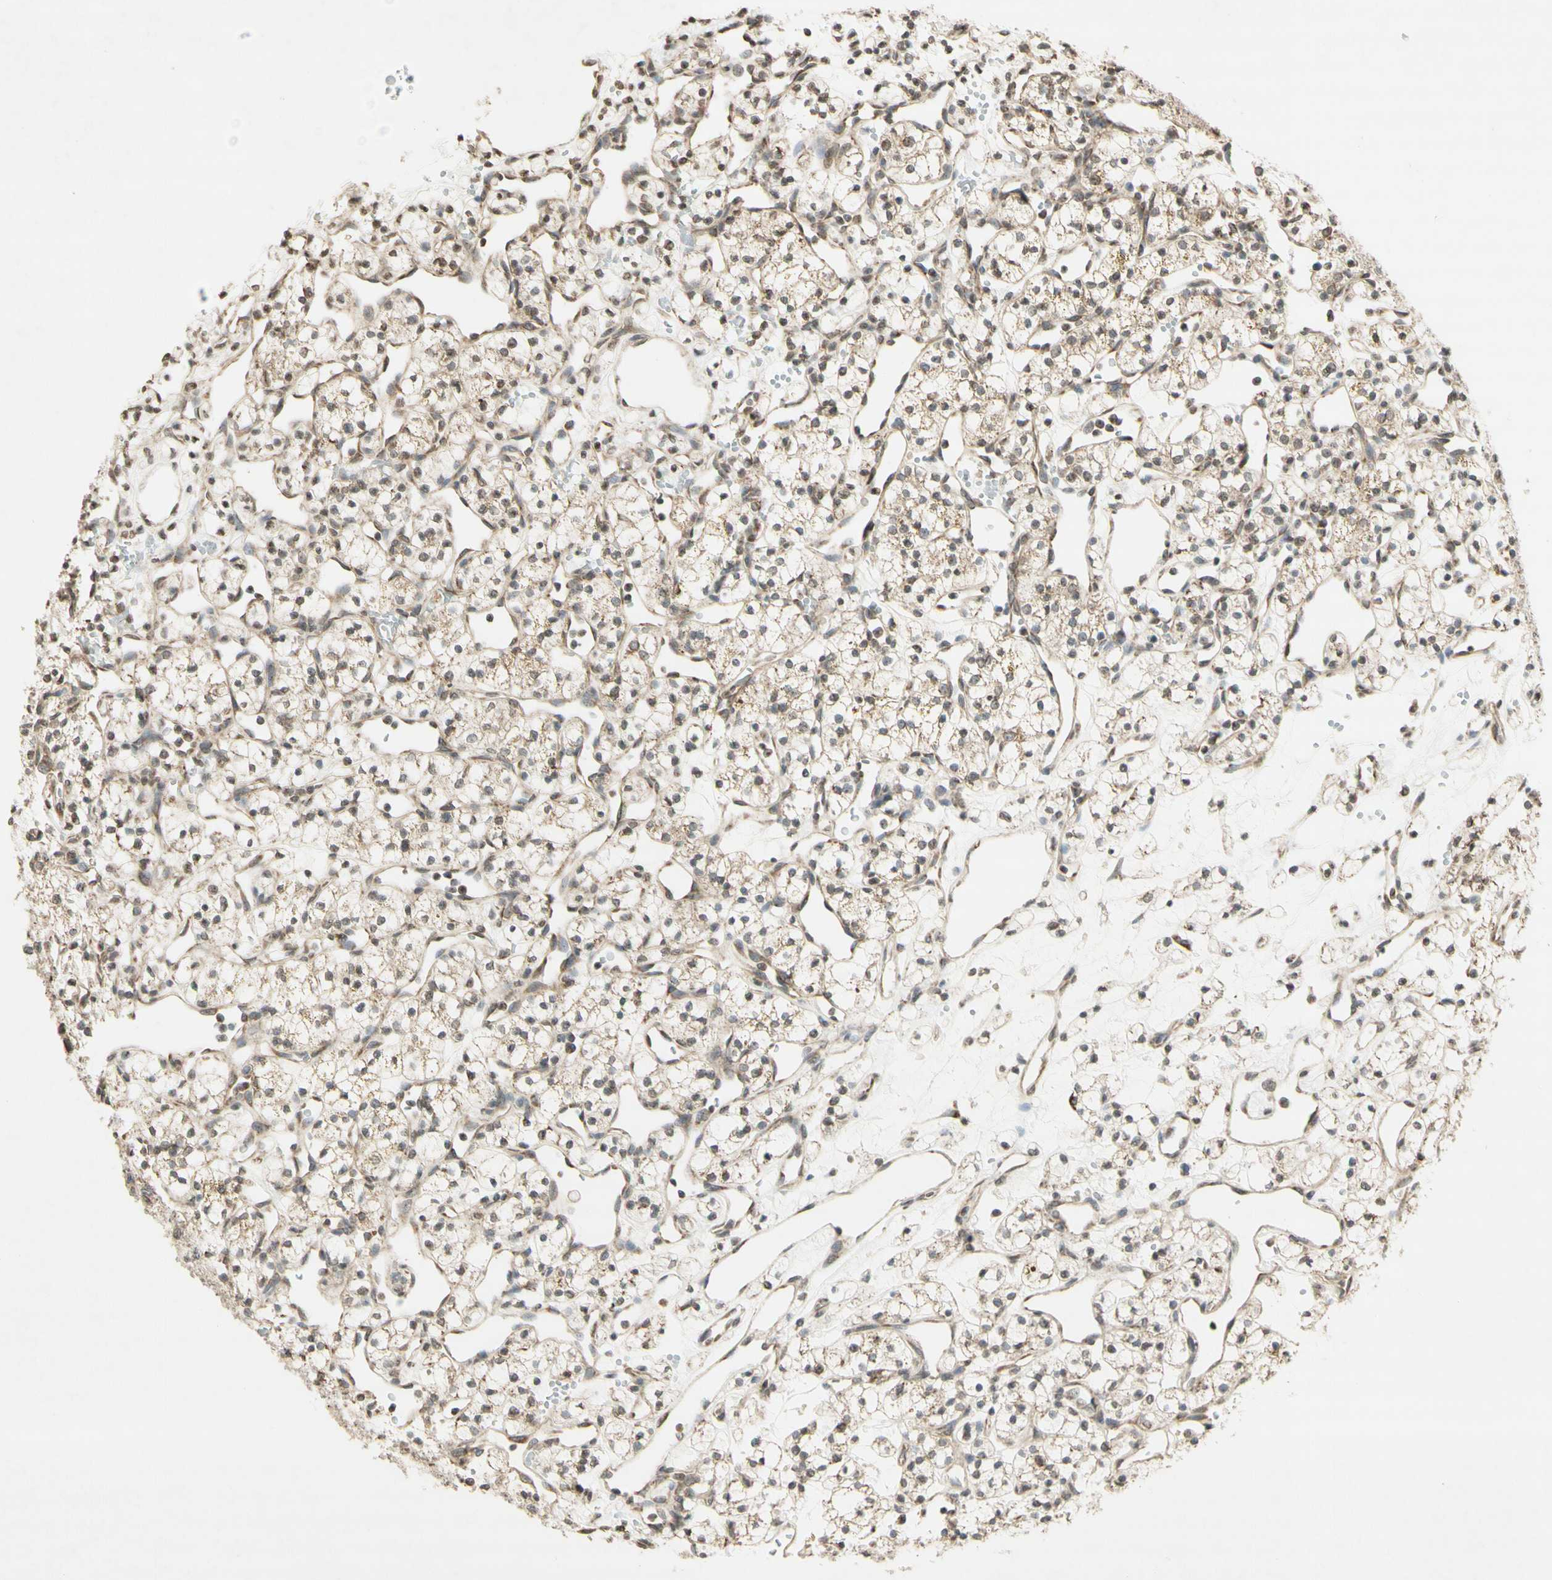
{"staining": {"intensity": "weak", "quantity": "25%-75%", "location": "cytoplasmic/membranous,nuclear"}, "tissue": "renal cancer", "cell_type": "Tumor cells", "image_type": "cancer", "snomed": [{"axis": "morphology", "description": "Adenocarcinoma, NOS"}, {"axis": "topography", "description": "Kidney"}], "caption": "A brown stain highlights weak cytoplasmic/membranous and nuclear staining of a protein in adenocarcinoma (renal) tumor cells.", "gene": "CCNI", "patient": {"sex": "female", "age": 60}}